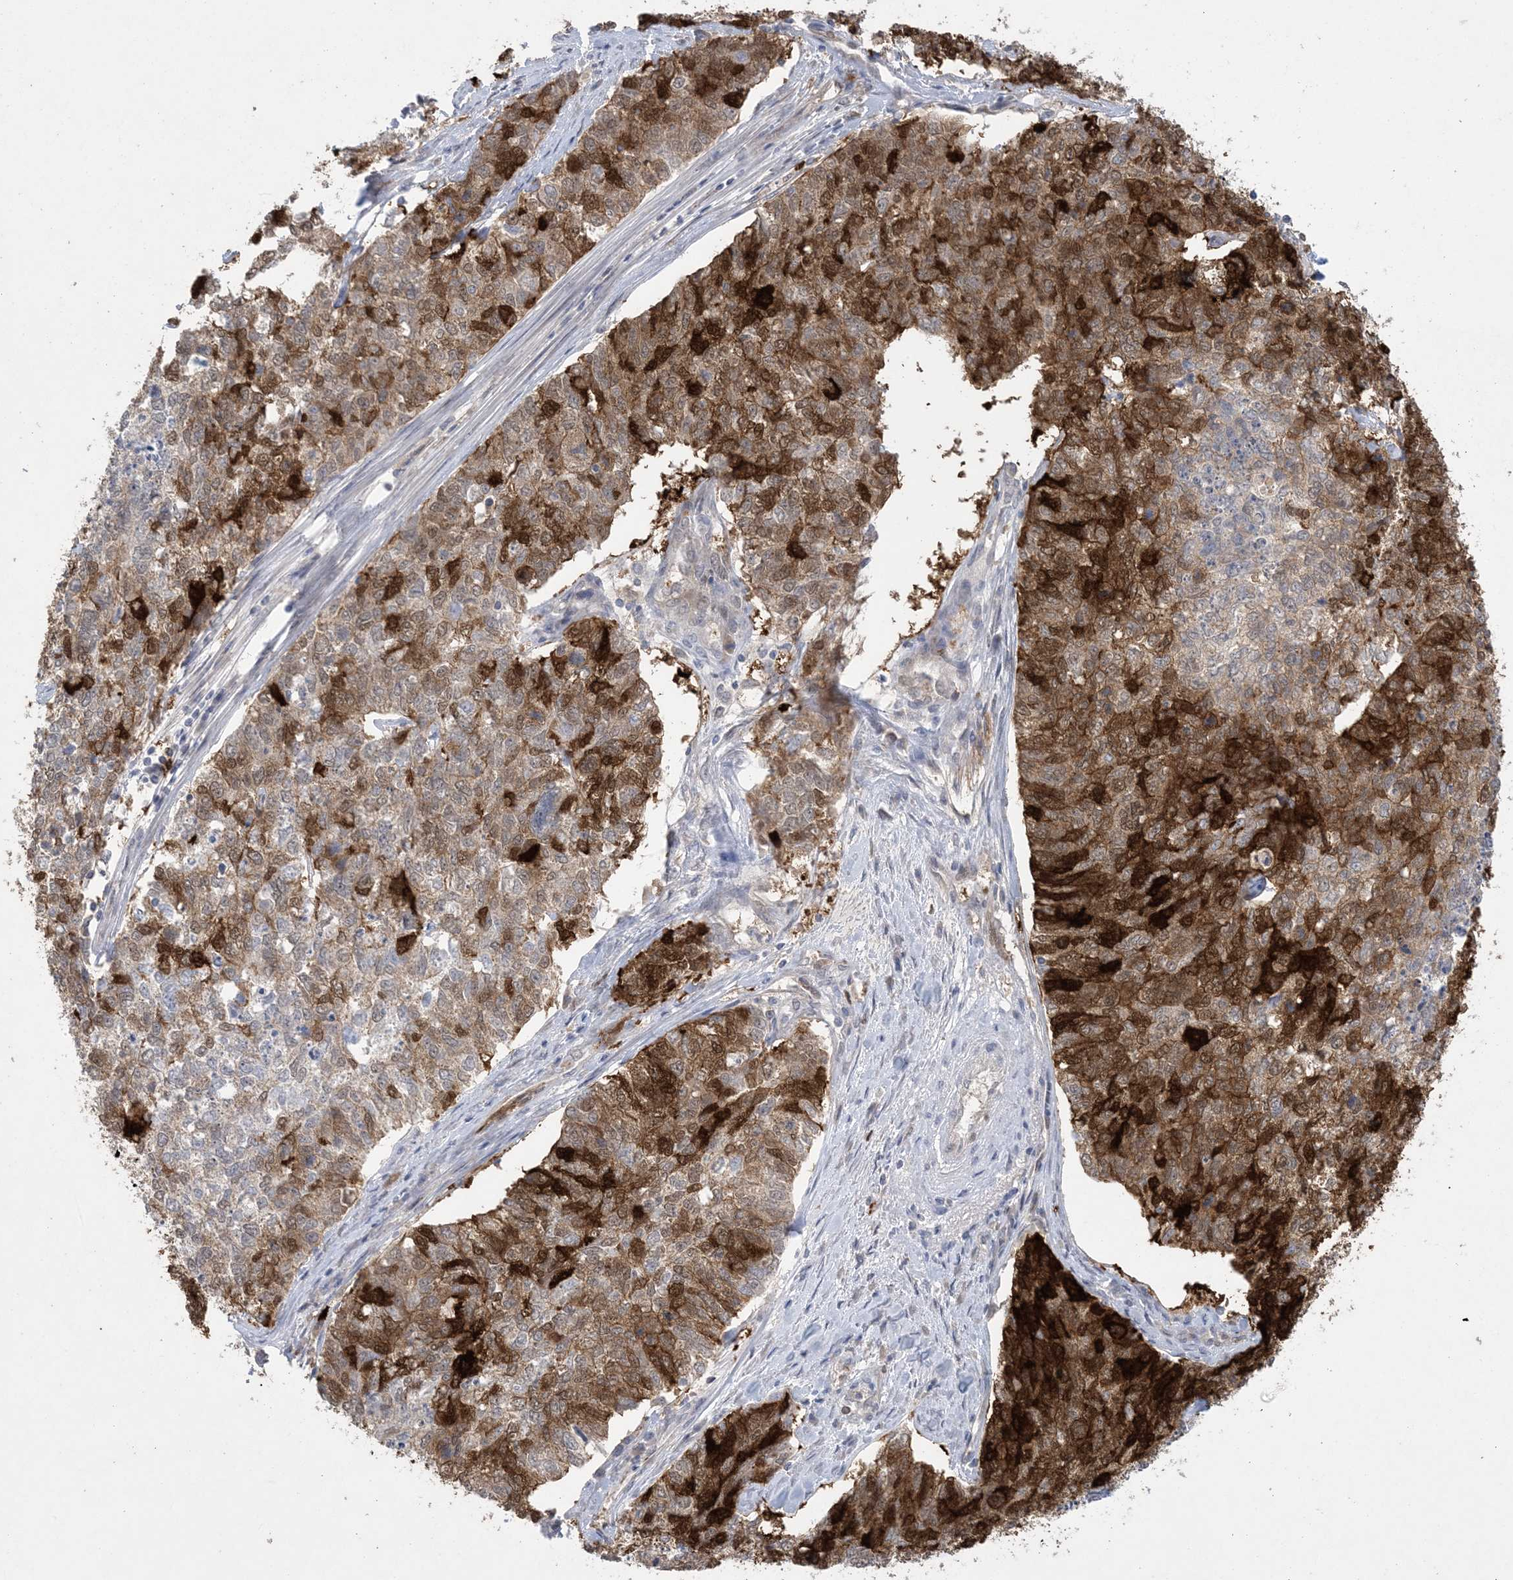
{"staining": {"intensity": "strong", "quantity": ">75%", "location": "cytoplasmic/membranous"}, "tissue": "cervical cancer", "cell_type": "Tumor cells", "image_type": "cancer", "snomed": [{"axis": "morphology", "description": "Squamous cell carcinoma, NOS"}, {"axis": "topography", "description": "Cervix"}], "caption": "Protein analysis of cervical cancer (squamous cell carcinoma) tissue shows strong cytoplasmic/membranous expression in approximately >75% of tumor cells. (DAB = brown stain, brightfield microscopy at high magnification).", "gene": "HMGCS1", "patient": {"sex": "female", "age": 63}}